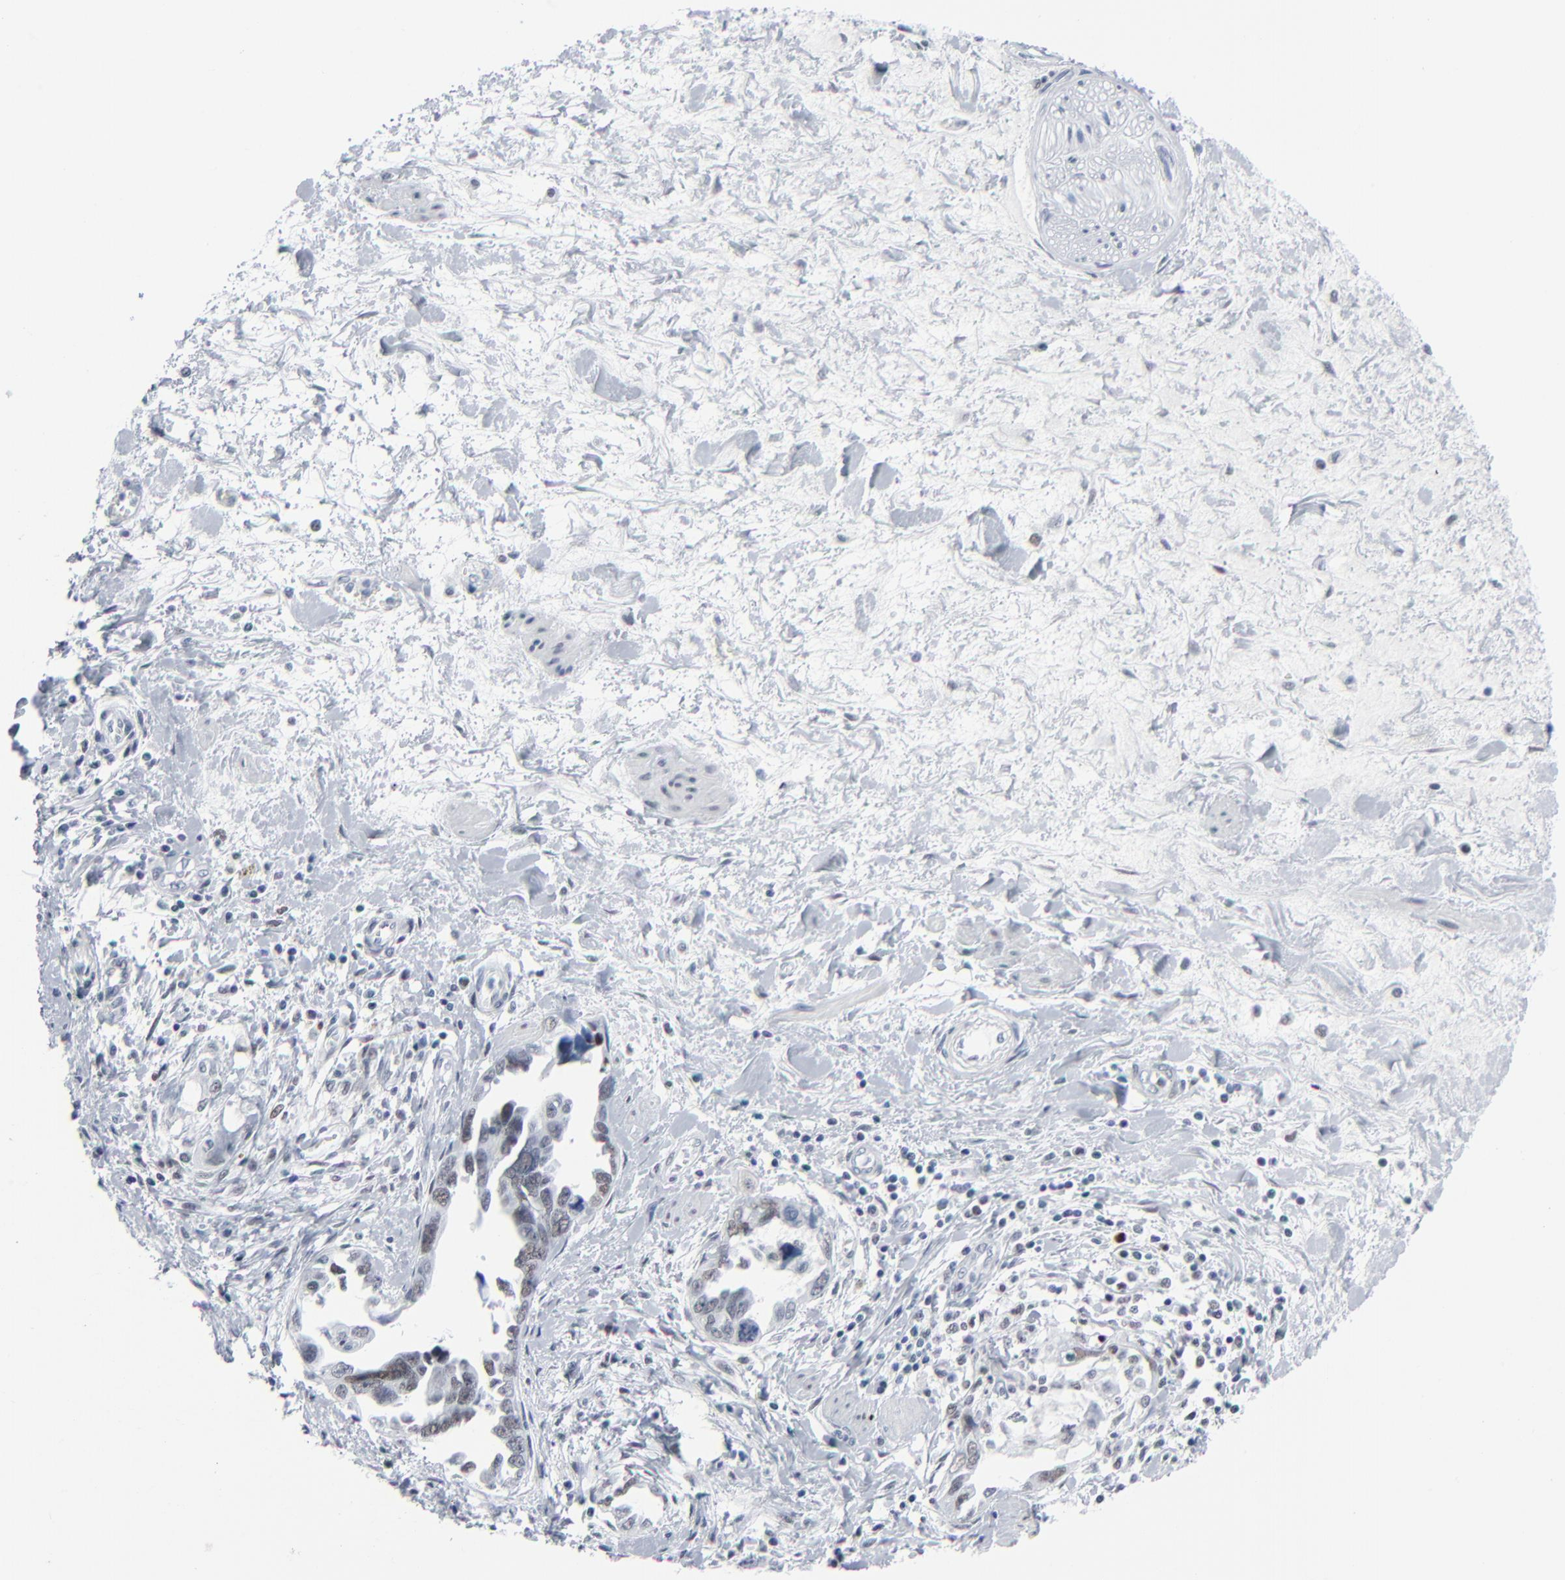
{"staining": {"intensity": "moderate", "quantity": ">75%", "location": "nuclear"}, "tissue": "ovarian cancer", "cell_type": "Tumor cells", "image_type": "cancer", "snomed": [{"axis": "morphology", "description": "Cystadenocarcinoma, serous, NOS"}, {"axis": "topography", "description": "Ovary"}], "caption": "Serous cystadenocarcinoma (ovarian) stained with a brown dye exhibits moderate nuclear positive positivity in about >75% of tumor cells.", "gene": "SIRT1", "patient": {"sex": "female", "age": 63}}